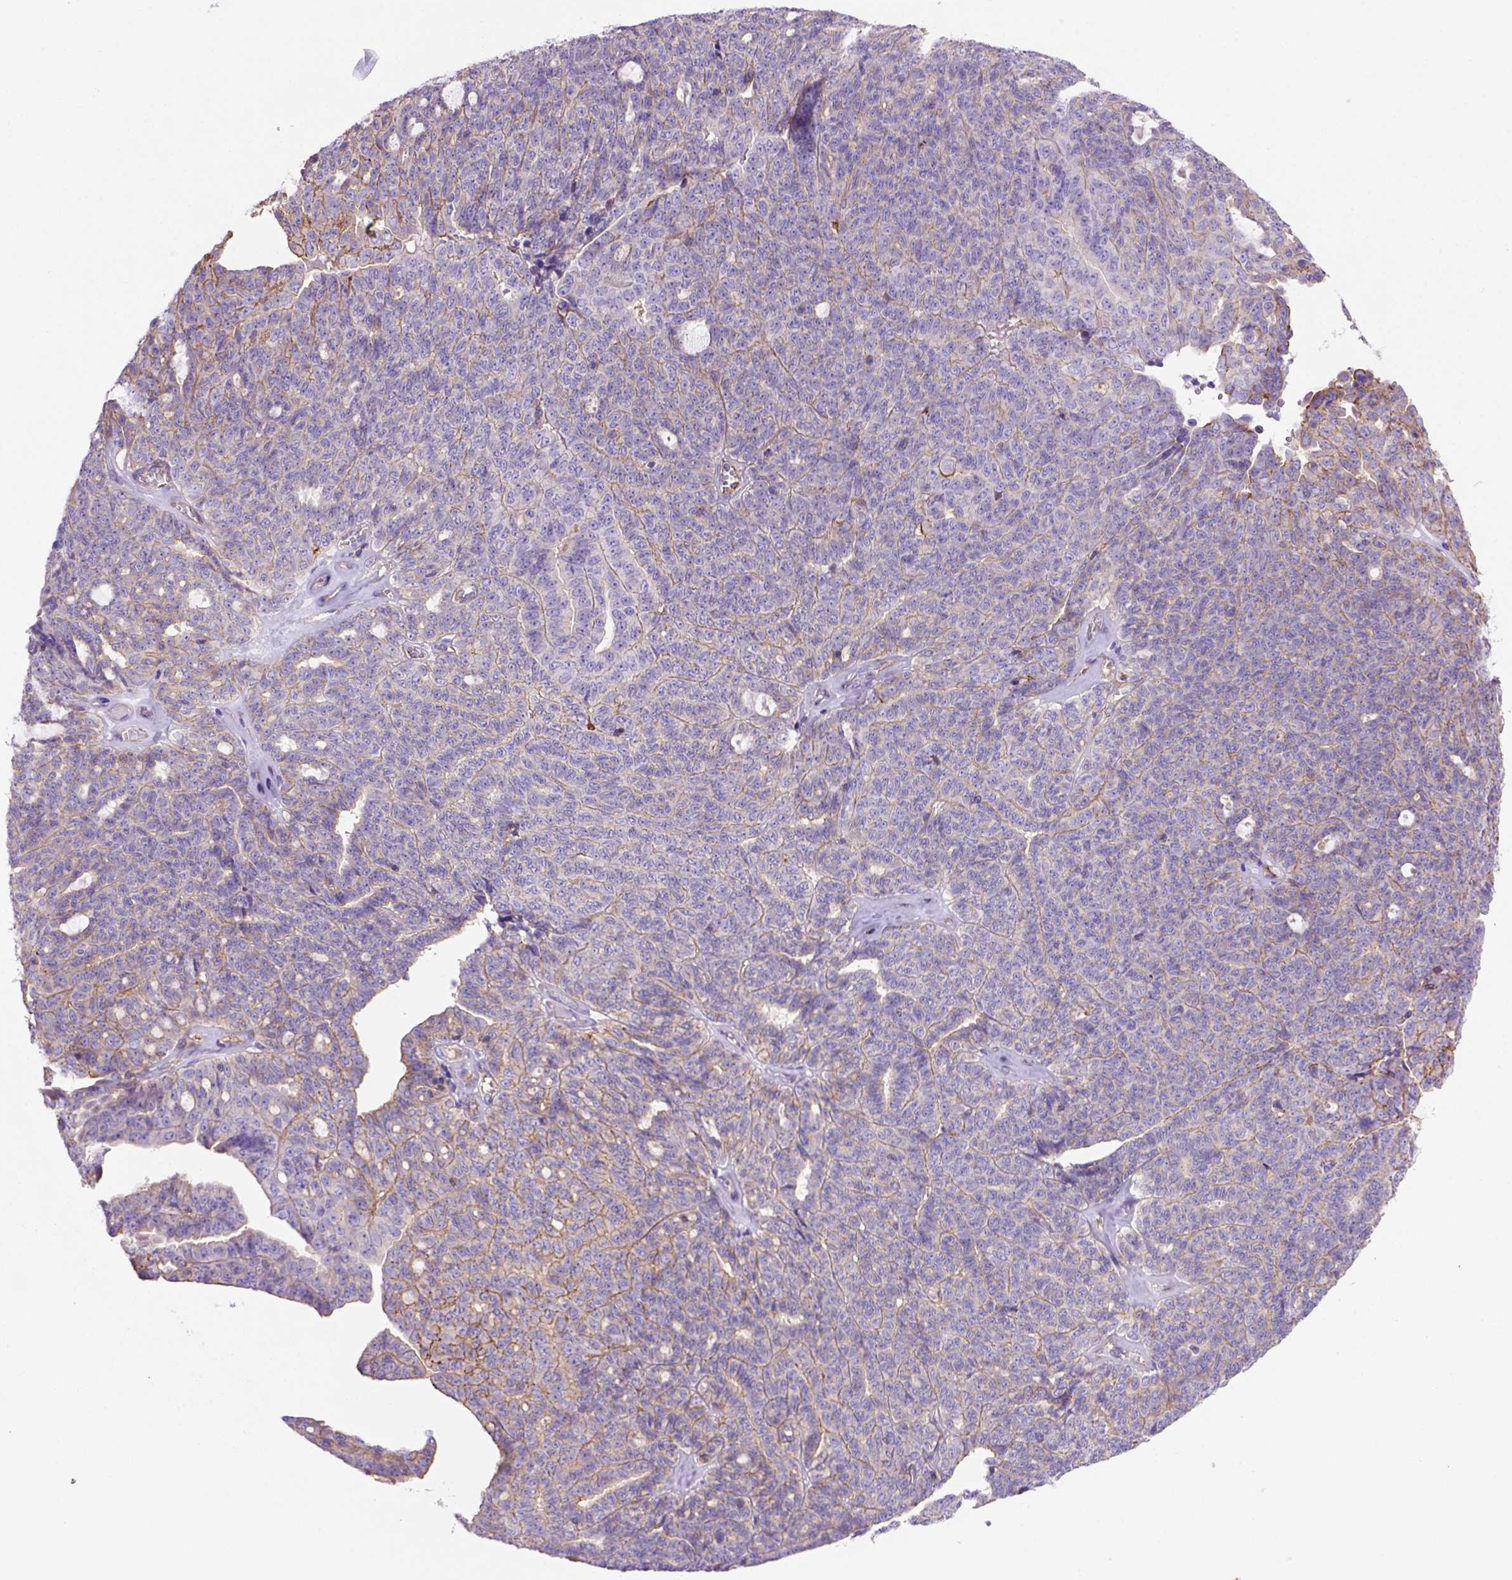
{"staining": {"intensity": "moderate", "quantity": ">75%", "location": "cytoplasmic/membranous"}, "tissue": "ovarian cancer", "cell_type": "Tumor cells", "image_type": "cancer", "snomed": [{"axis": "morphology", "description": "Cystadenocarcinoma, serous, NOS"}, {"axis": "topography", "description": "Ovary"}], "caption": "DAB (3,3'-diaminobenzidine) immunohistochemical staining of ovarian cancer (serous cystadenocarcinoma) displays moderate cytoplasmic/membranous protein expression in about >75% of tumor cells. (brown staining indicates protein expression, while blue staining denotes nuclei).", "gene": "PEX12", "patient": {"sex": "female", "age": 71}}